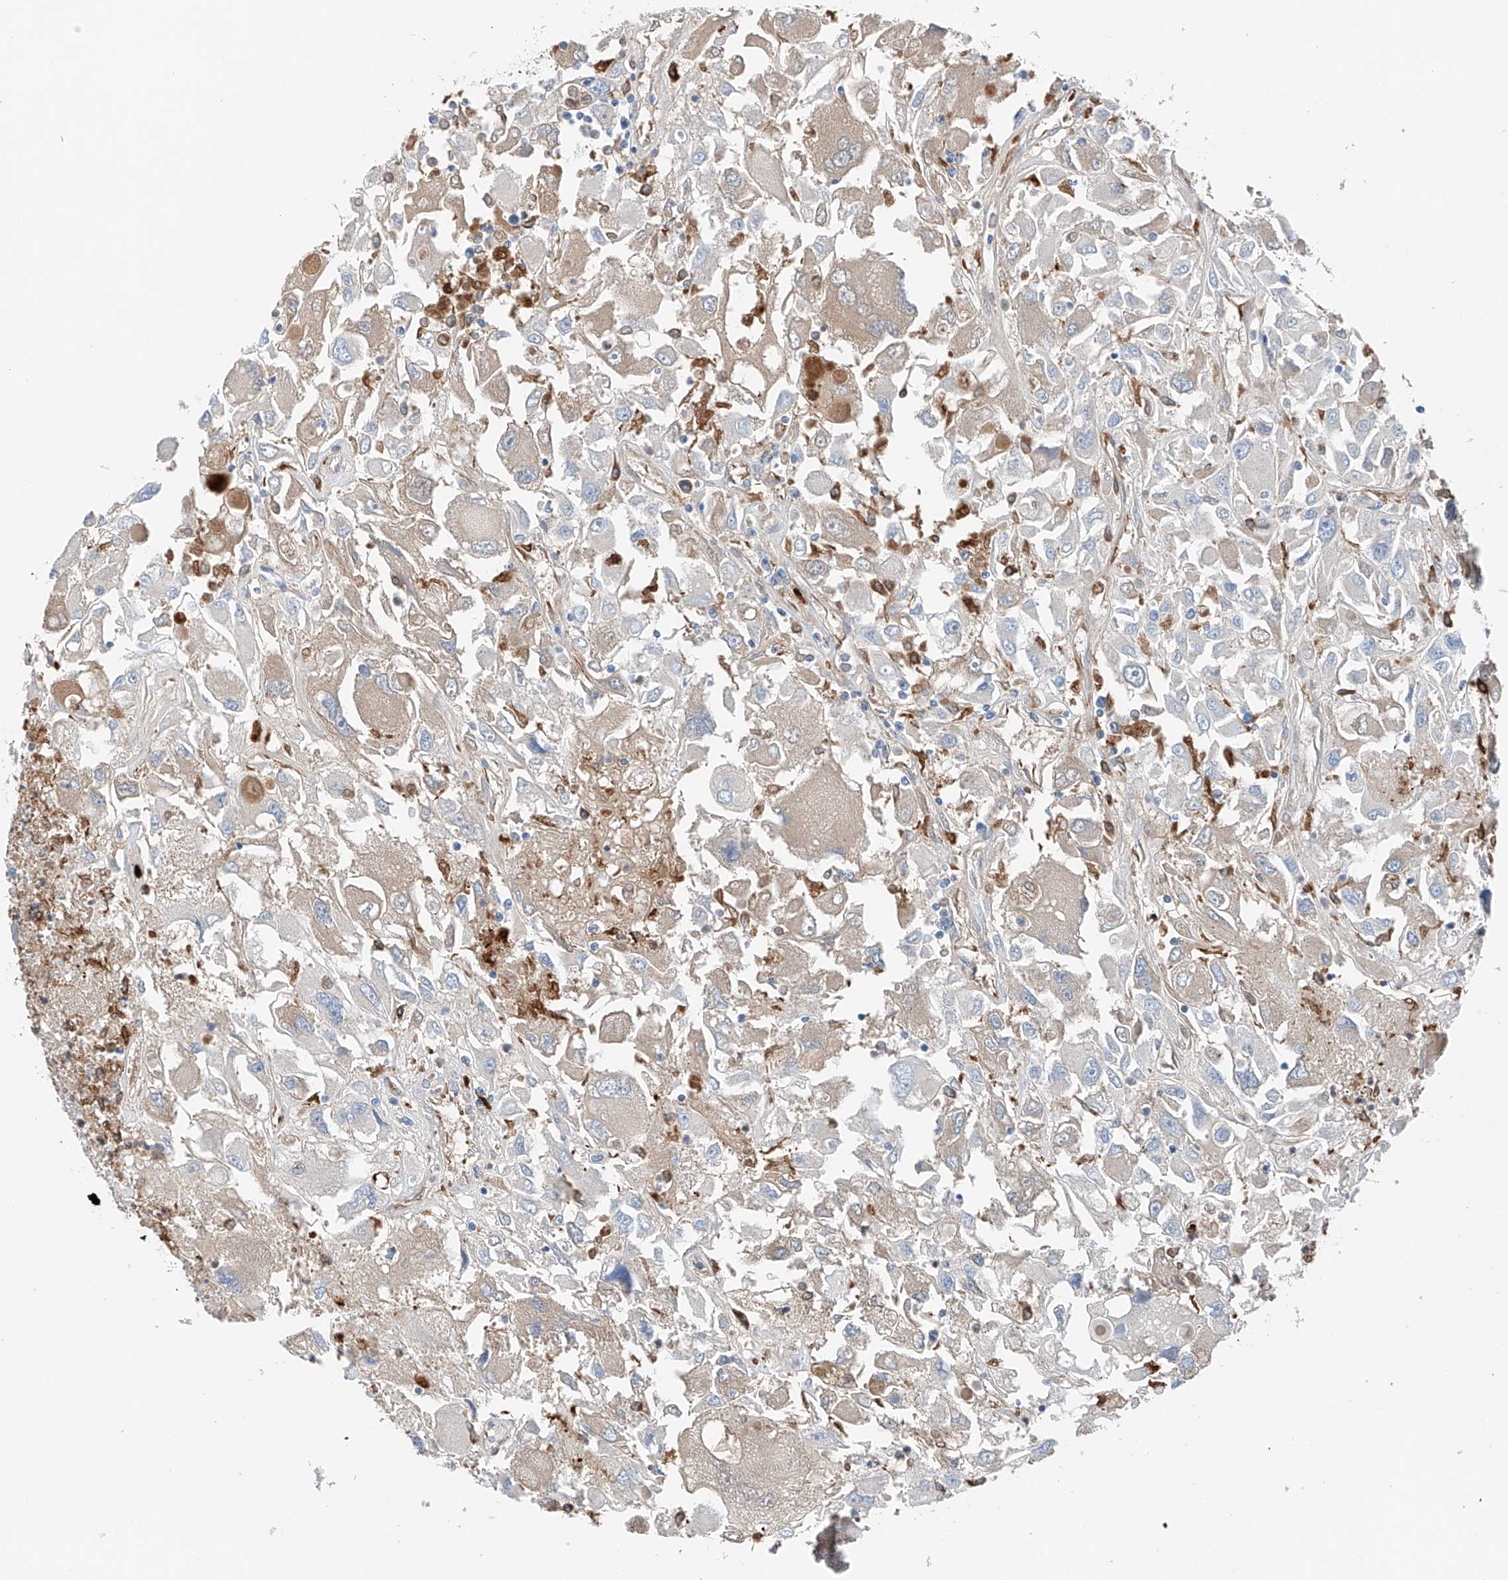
{"staining": {"intensity": "weak", "quantity": "<25%", "location": "cytoplasmic/membranous"}, "tissue": "renal cancer", "cell_type": "Tumor cells", "image_type": "cancer", "snomed": [{"axis": "morphology", "description": "Adenocarcinoma, NOS"}, {"axis": "topography", "description": "Kidney"}], "caption": "Immunohistochemistry histopathology image of renal adenocarcinoma stained for a protein (brown), which demonstrates no positivity in tumor cells.", "gene": "TBXAS1", "patient": {"sex": "female", "age": 52}}